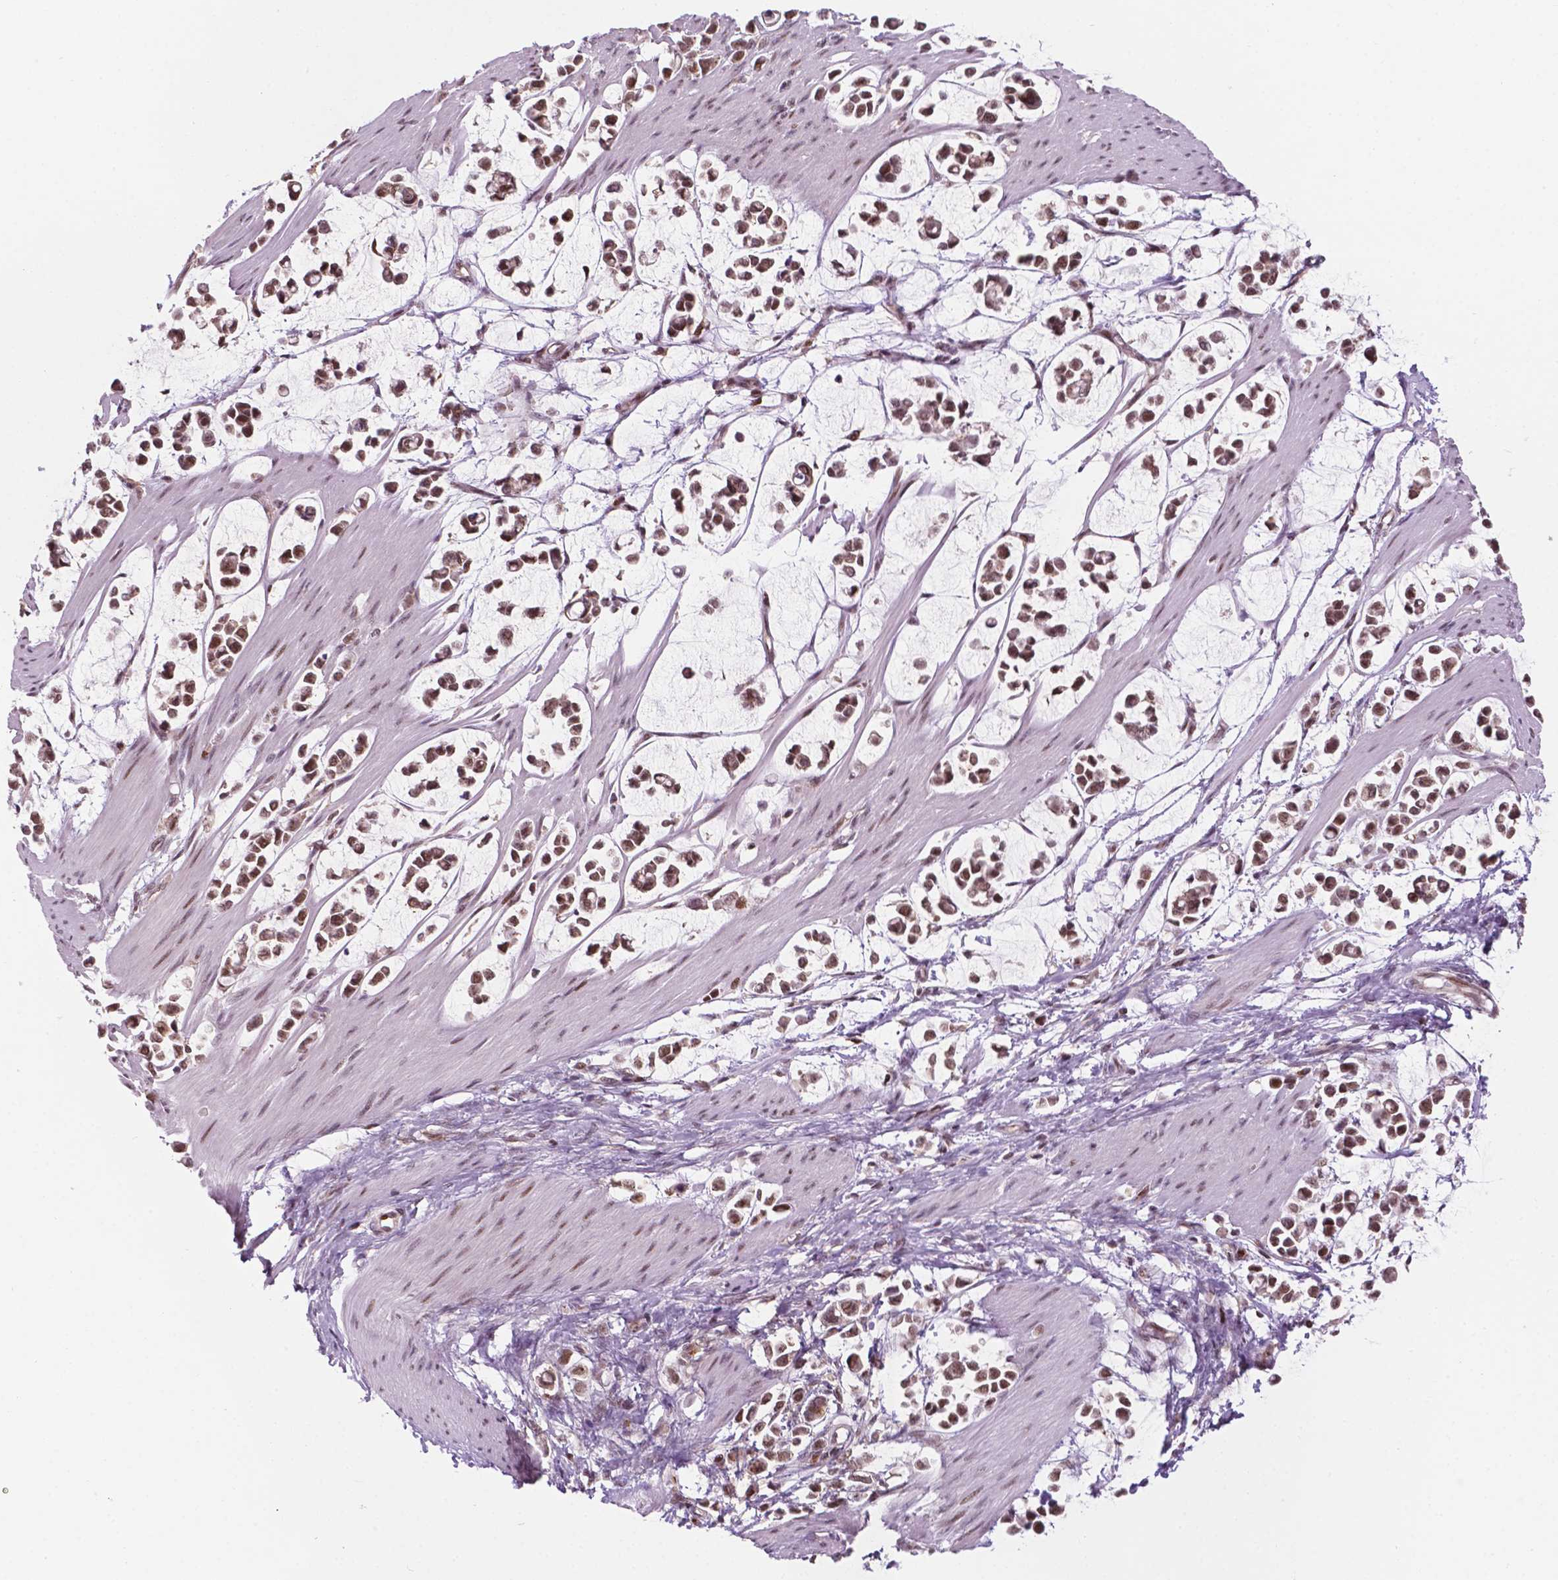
{"staining": {"intensity": "moderate", "quantity": ">75%", "location": "nuclear"}, "tissue": "stomach cancer", "cell_type": "Tumor cells", "image_type": "cancer", "snomed": [{"axis": "morphology", "description": "Adenocarcinoma, NOS"}, {"axis": "topography", "description": "Stomach"}], "caption": "A medium amount of moderate nuclear expression is present in about >75% of tumor cells in stomach cancer (adenocarcinoma) tissue.", "gene": "PER2", "patient": {"sex": "male", "age": 82}}